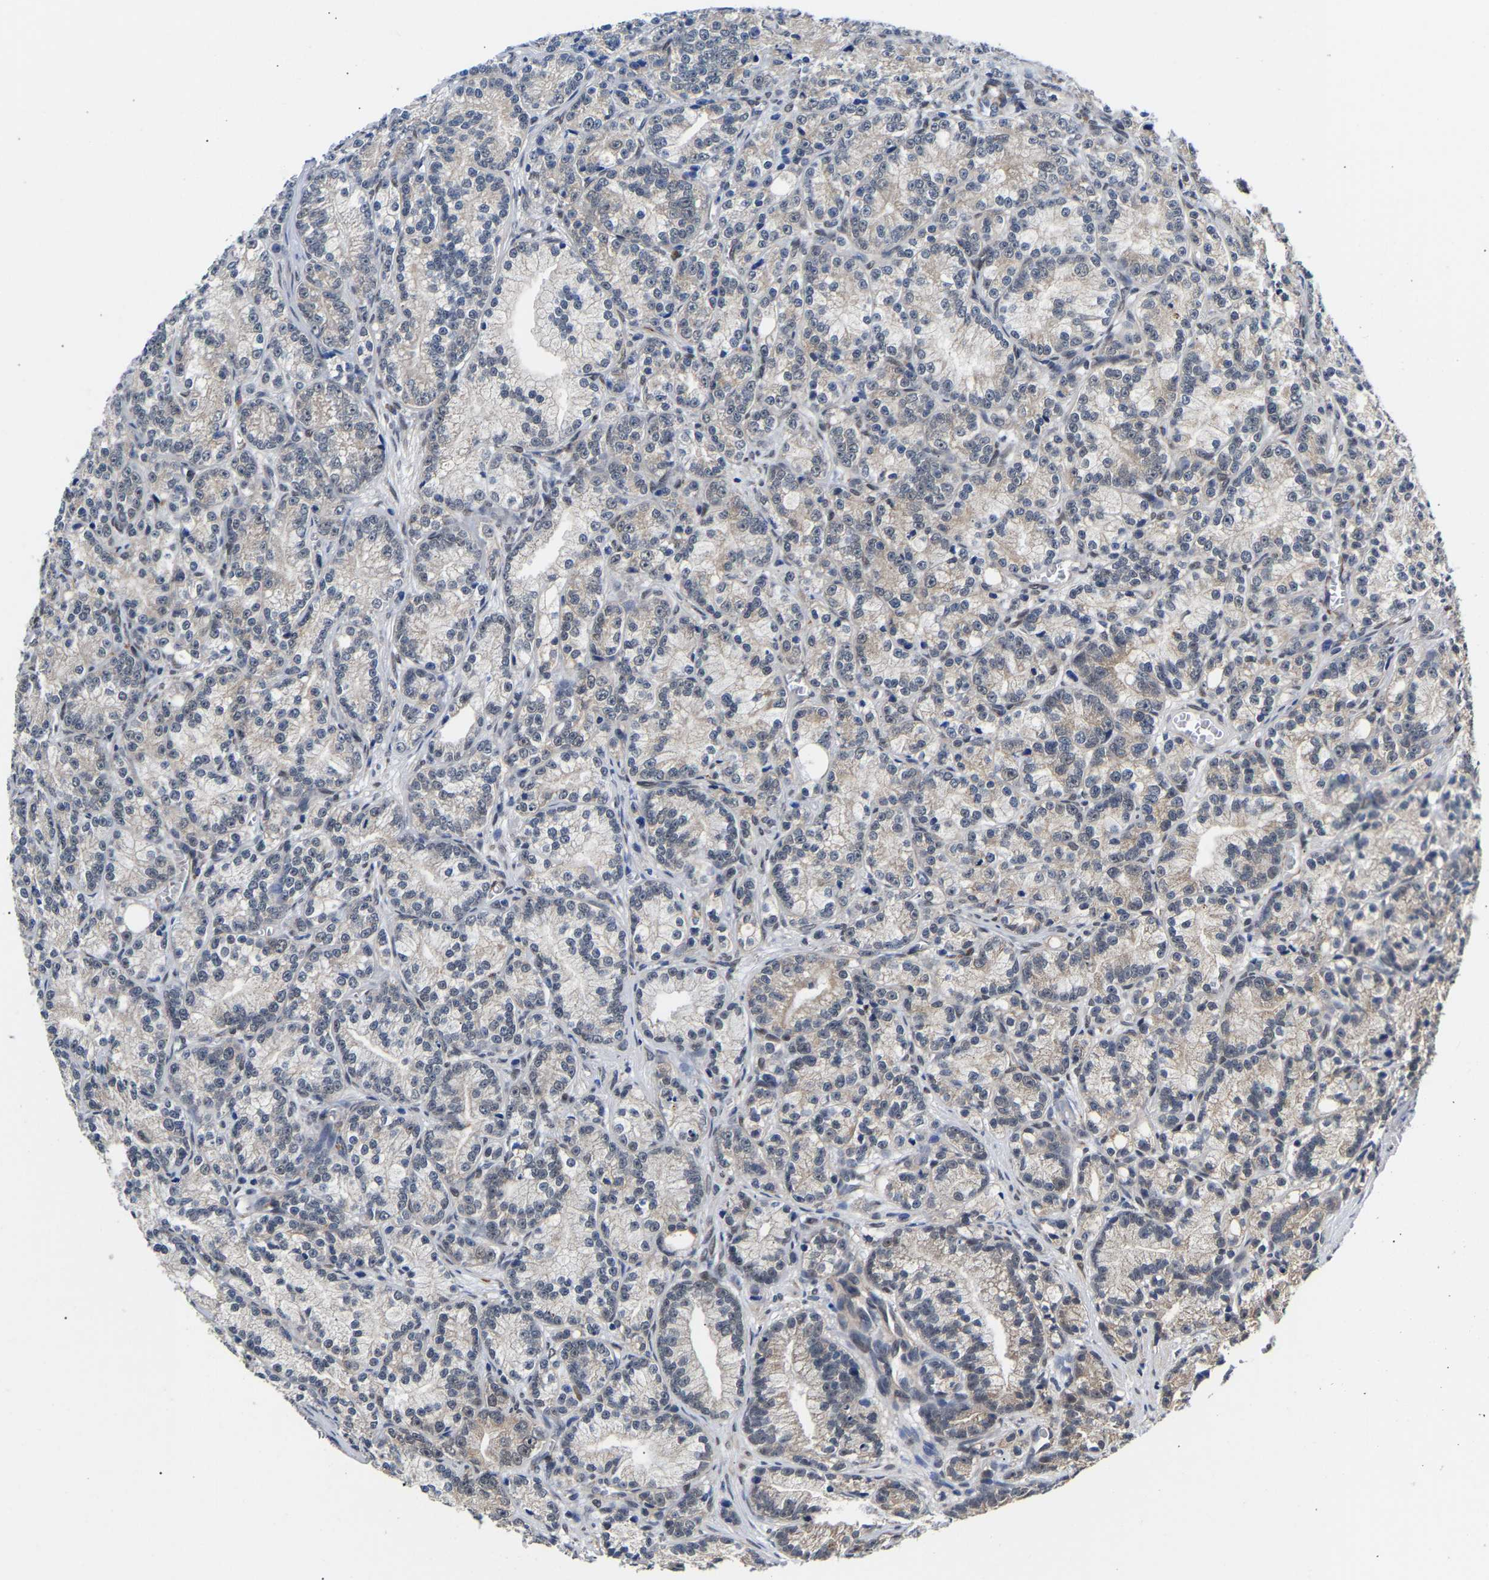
{"staining": {"intensity": "weak", "quantity": "<25%", "location": "cytoplasmic/membranous"}, "tissue": "prostate cancer", "cell_type": "Tumor cells", "image_type": "cancer", "snomed": [{"axis": "morphology", "description": "Adenocarcinoma, Low grade"}, {"axis": "topography", "description": "Prostate"}], "caption": "Immunohistochemistry image of neoplastic tissue: human prostate cancer (adenocarcinoma (low-grade)) stained with DAB exhibits no significant protein positivity in tumor cells.", "gene": "METTL16", "patient": {"sex": "male", "age": 89}}